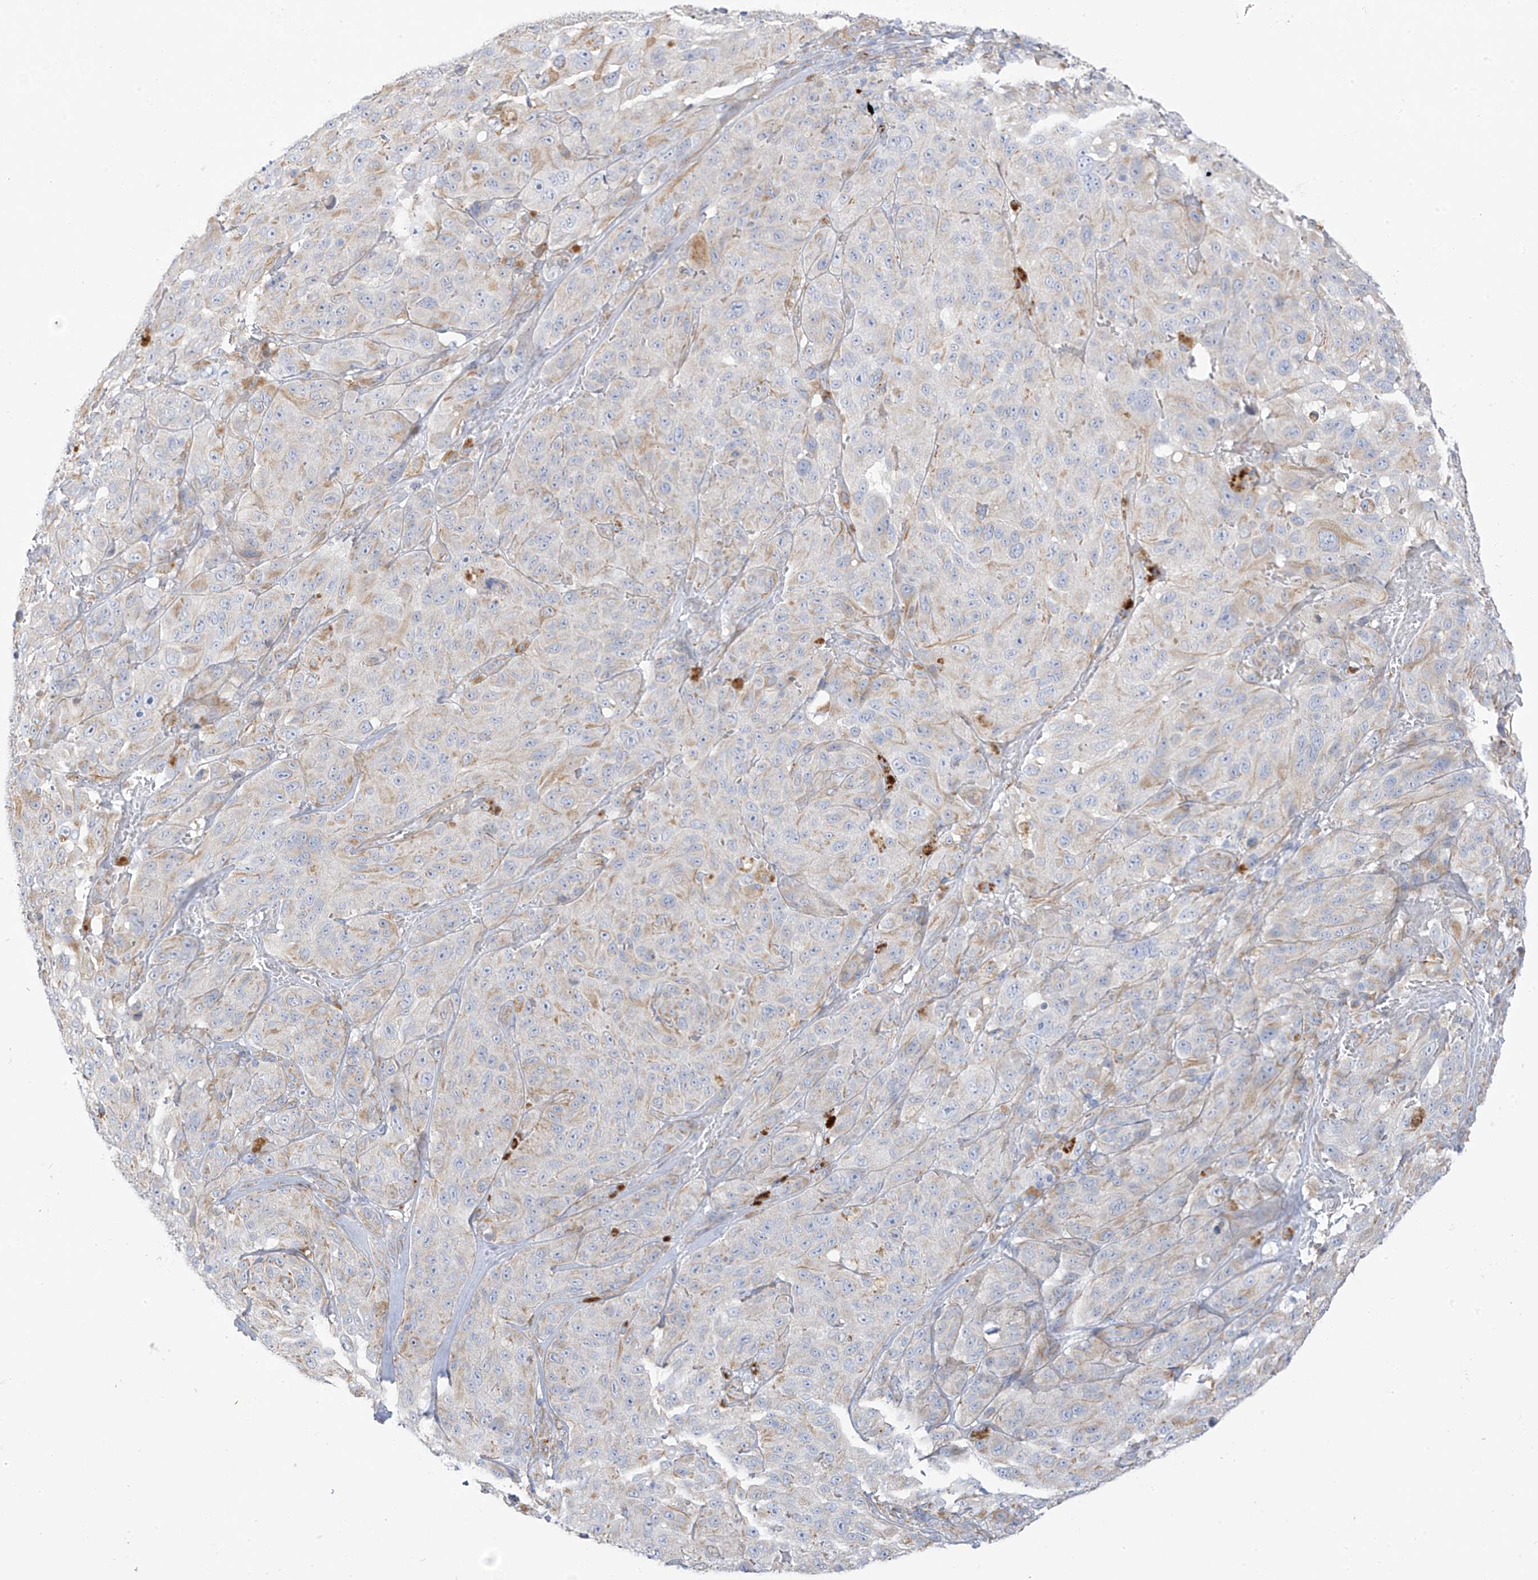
{"staining": {"intensity": "moderate", "quantity": "<25%", "location": "cytoplasmic/membranous"}, "tissue": "melanoma", "cell_type": "Tumor cells", "image_type": "cancer", "snomed": [{"axis": "morphology", "description": "Malignant melanoma, NOS"}, {"axis": "topography", "description": "Skin"}], "caption": "DAB immunohistochemical staining of melanoma reveals moderate cytoplasmic/membranous protein expression in approximately <25% of tumor cells. (IHC, brightfield microscopy, high magnification).", "gene": "TAL2", "patient": {"sex": "male", "age": 66}}